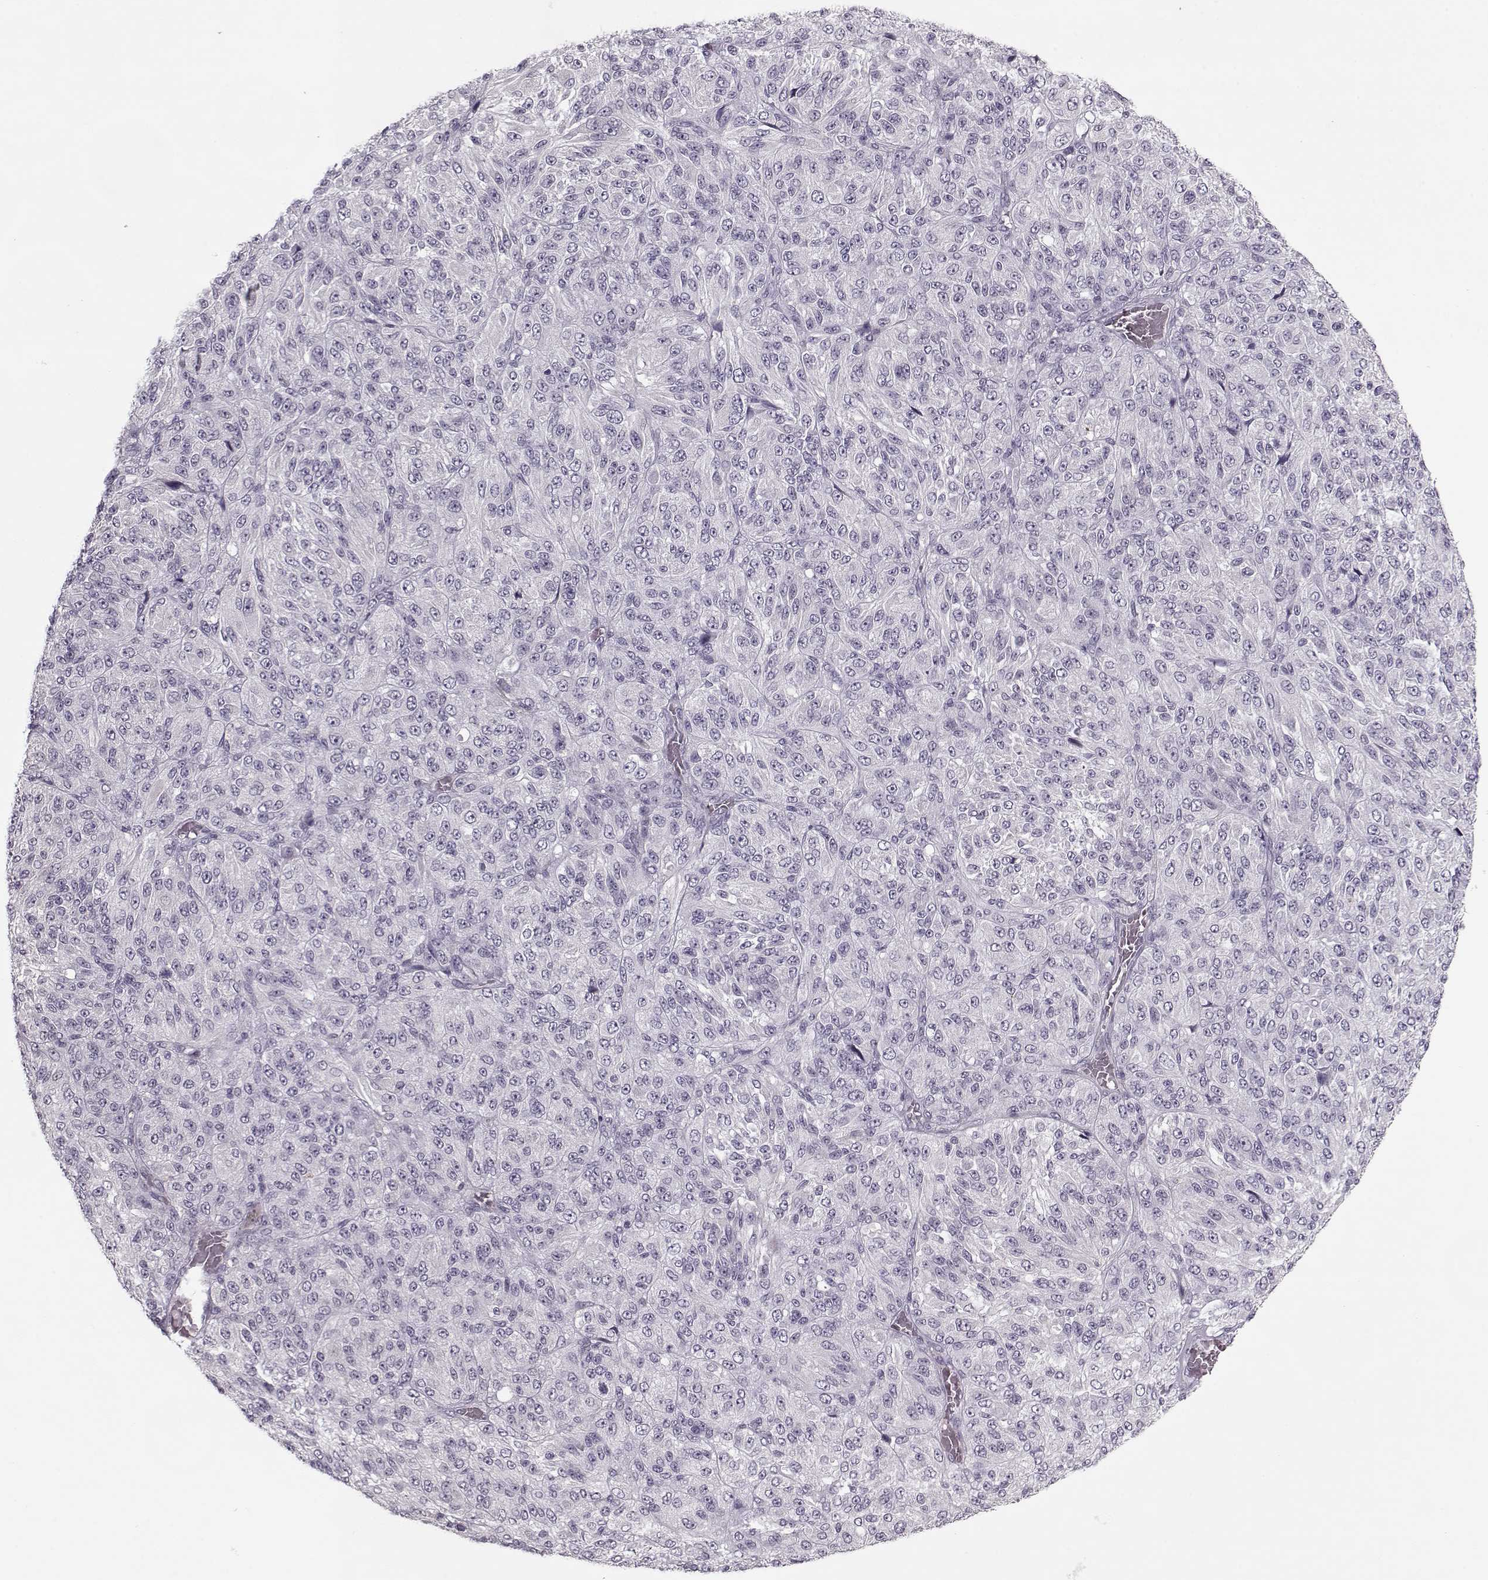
{"staining": {"intensity": "negative", "quantity": "none", "location": "none"}, "tissue": "melanoma", "cell_type": "Tumor cells", "image_type": "cancer", "snomed": [{"axis": "morphology", "description": "Malignant melanoma, Metastatic site"}, {"axis": "topography", "description": "Brain"}], "caption": "This is an immunohistochemistry histopathology image of human melanoma. There is no staining in tumor cells.", "gene": "KRT9", "patient": {"sex": "female", "age": 56}}